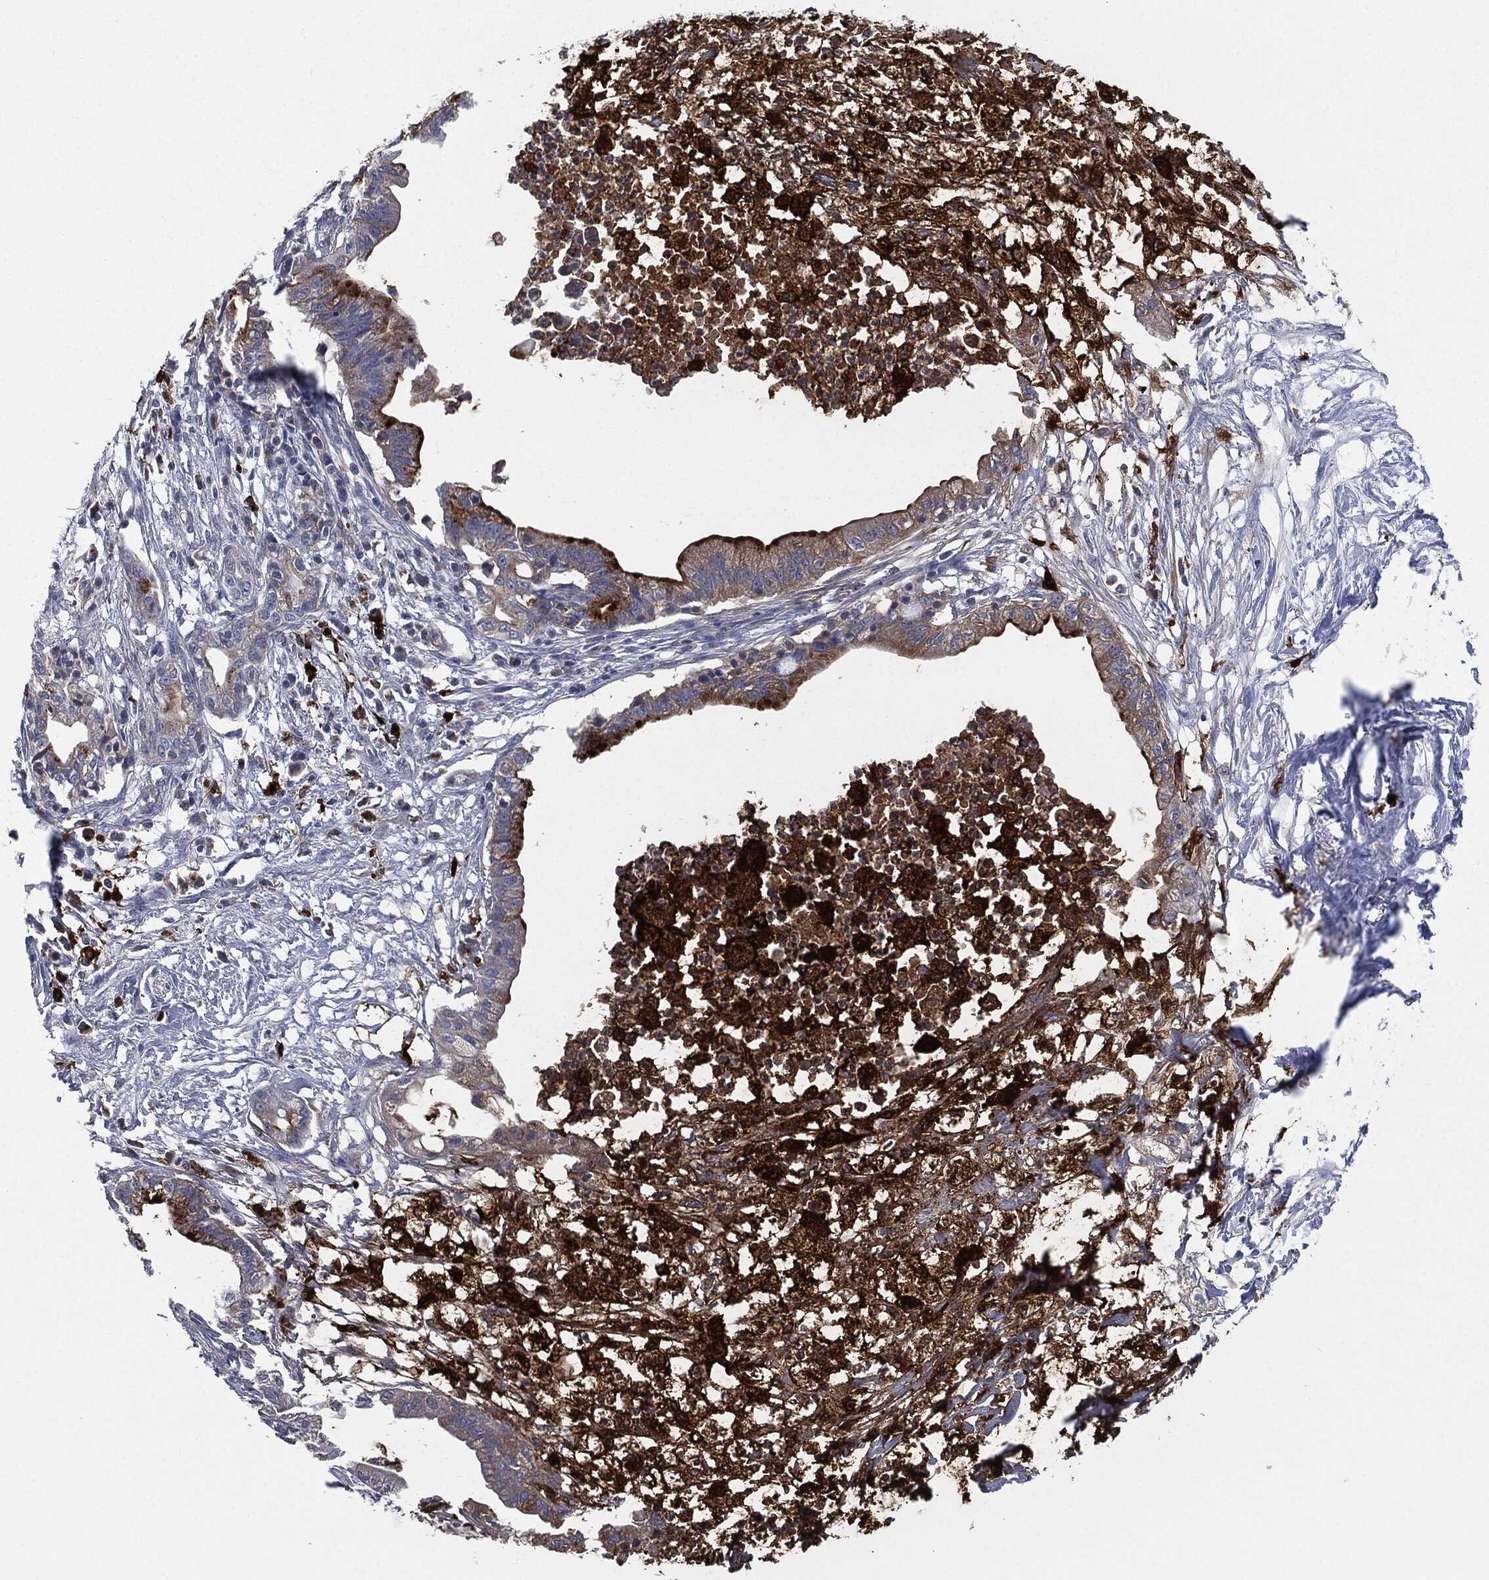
{"staining": {"intensity": "moderate", "quantity": "<25%", "location": "cytoplasmic/membranous"}, "tissue": "pancreatic cancer", "cell_type": "Tumor cells", "image_type": "cancer", "snomed": [{"axis": "morphology", "description": "Normal tissue, NOS"}, {"axis": "morphology", "description": "Adenocarcinoma, NOS"}, {"axis": "topography", "description": "Pancreas"}], "caption": "This photomicrograph demonstrates IHC staining of human pancreatic adenocarcinoma, with low moderate cytoplasmic/membranous positivity in about <25% of tumor cells.", "gene": "TMEM11", "patient": {"sex": "female", "age": 58}}